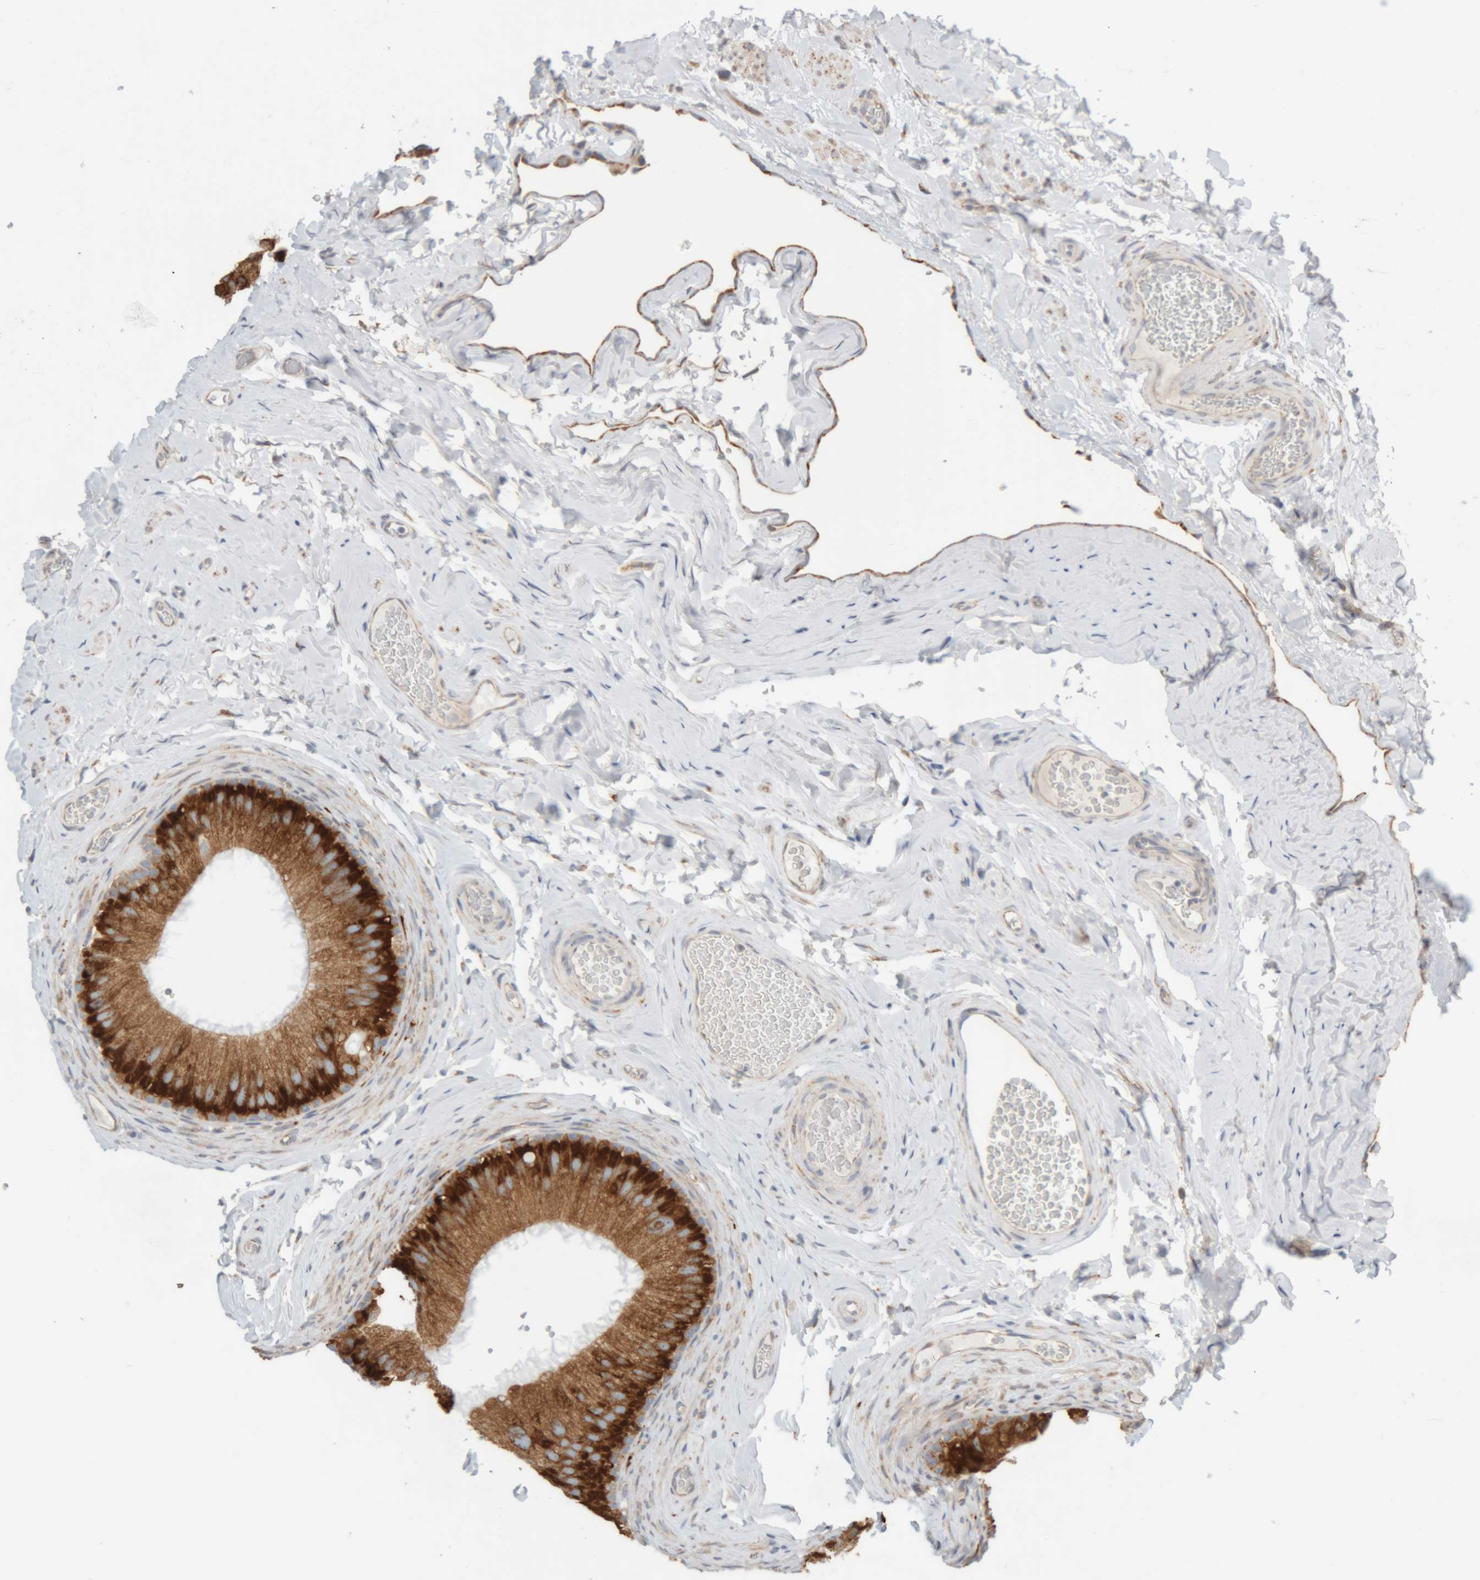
{"staining": {"intensity": "strong", "quantity": ">75%", "location": "cytoplasmic/membranous"}, "tissue": "epididymis", "cell_type": "Glandular cells", "image_type": "normal", "snomed": [{"axis": "morphology", "description": "Normal tissue, NOS"}, {"axis": "topography", "description": "Vascular tissue"}, {"axis": "topography", "description": "Epididymis"}], "caption": "Immunohistochemistry image of normal epididymis: epididymis stained using IHC reveals high levels of strong protein expression localized specifically in the cytoplasmic/membranous of glandular cells, appearing as a cytoplasmic/membranous brown color.", "gene": "RPN2", "patient": {"sex": "male", "age": 49}}